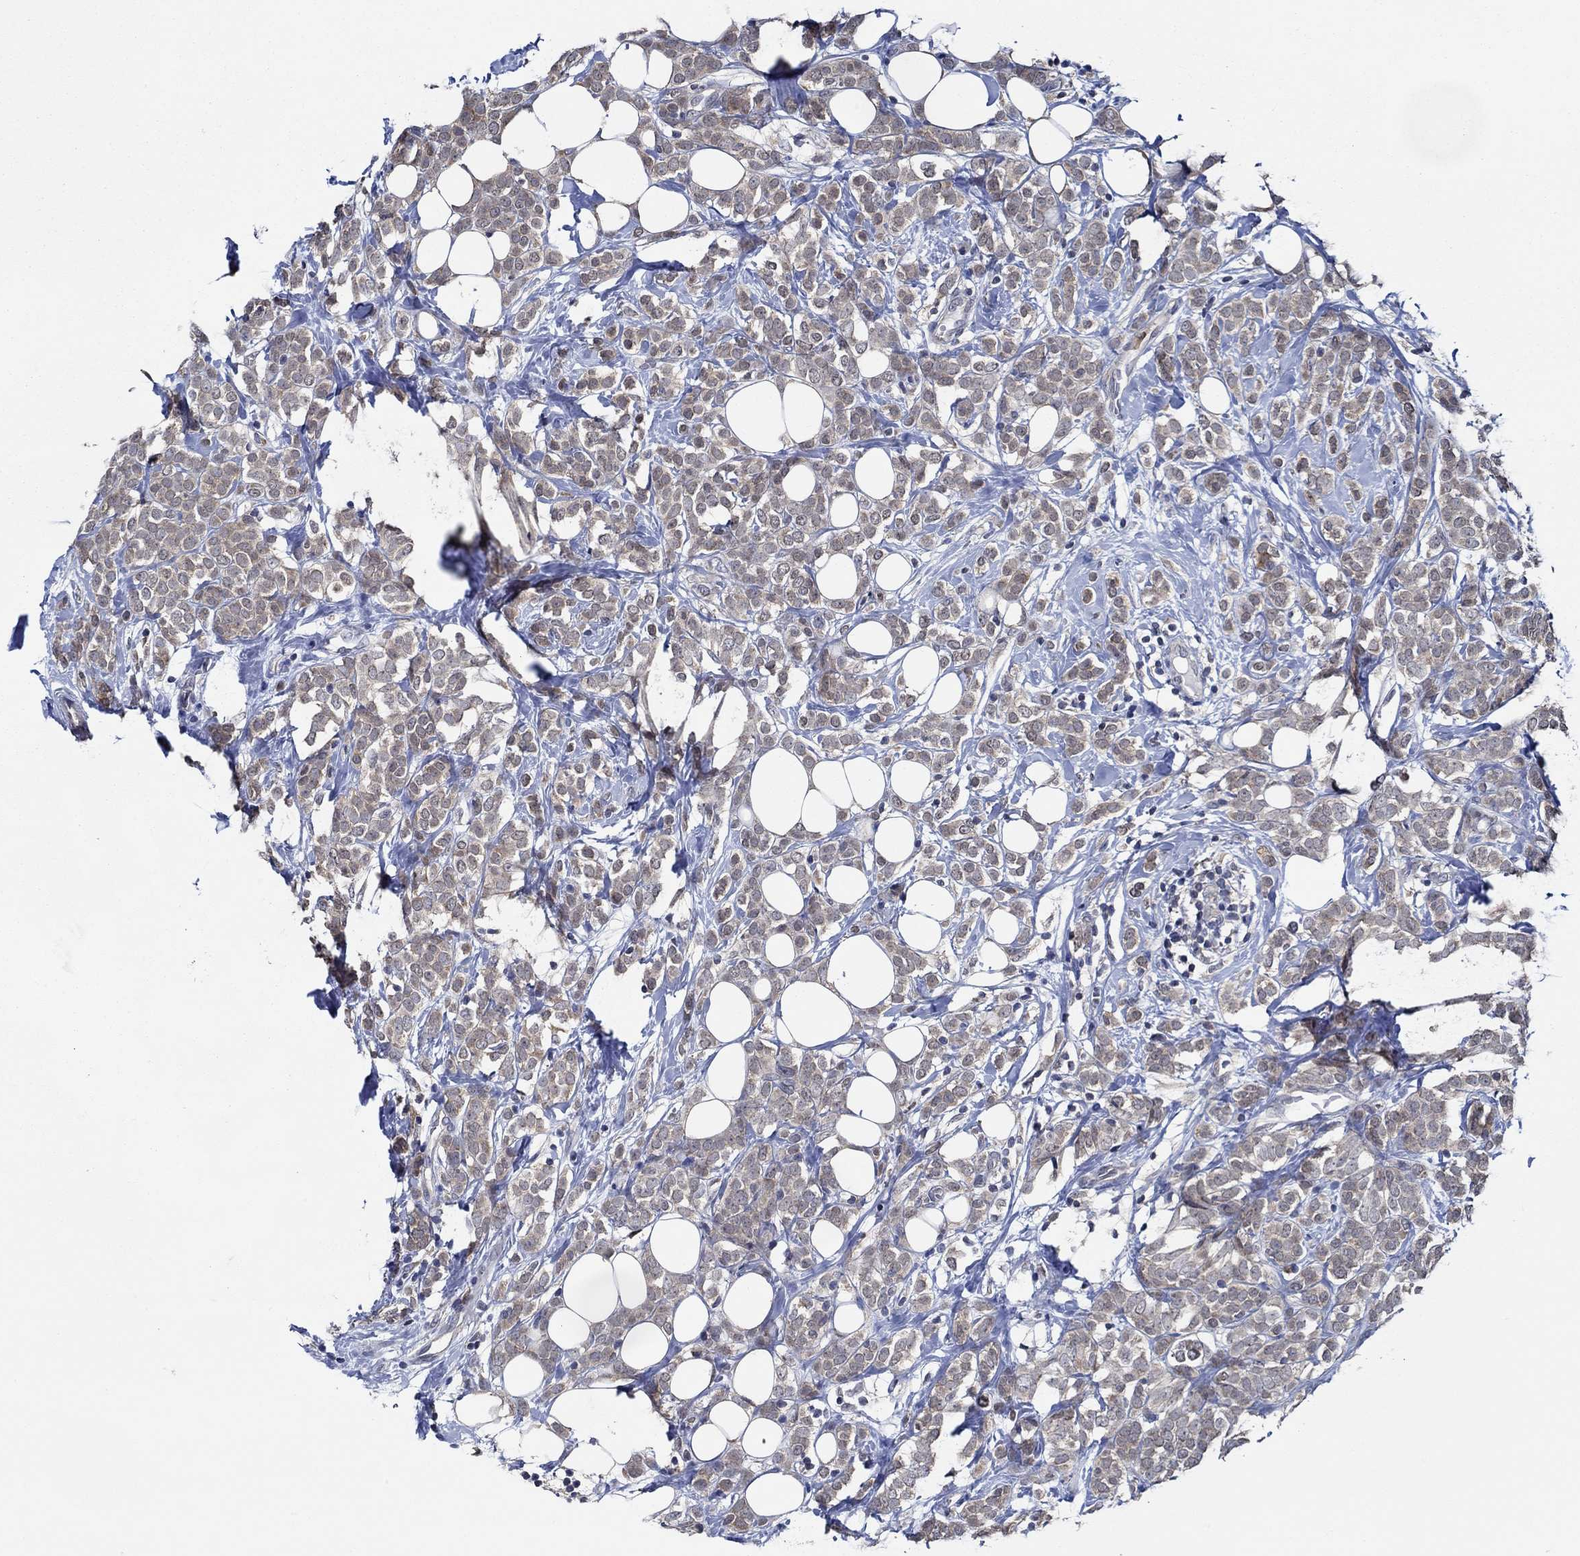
{"staining": {"intensity": "weak", "quantity": "<25%", "location": "cytoplasmic/membranous"}, "tissue": "breast cancer", "cell_type": "Tumor cells", "image_type": "cancer", "snomed": [{"axis": "morphology", "description": "Lobular carcinoma"}, {"axis": "topography", "description": "Breast"}], "caption": "Lobular carcinoma (breast) stained for a protein using immunohistochemistry shows no positivity tumor cells.", "gene": "DACT1", "patient": {"sex": "female", "age": 49}}